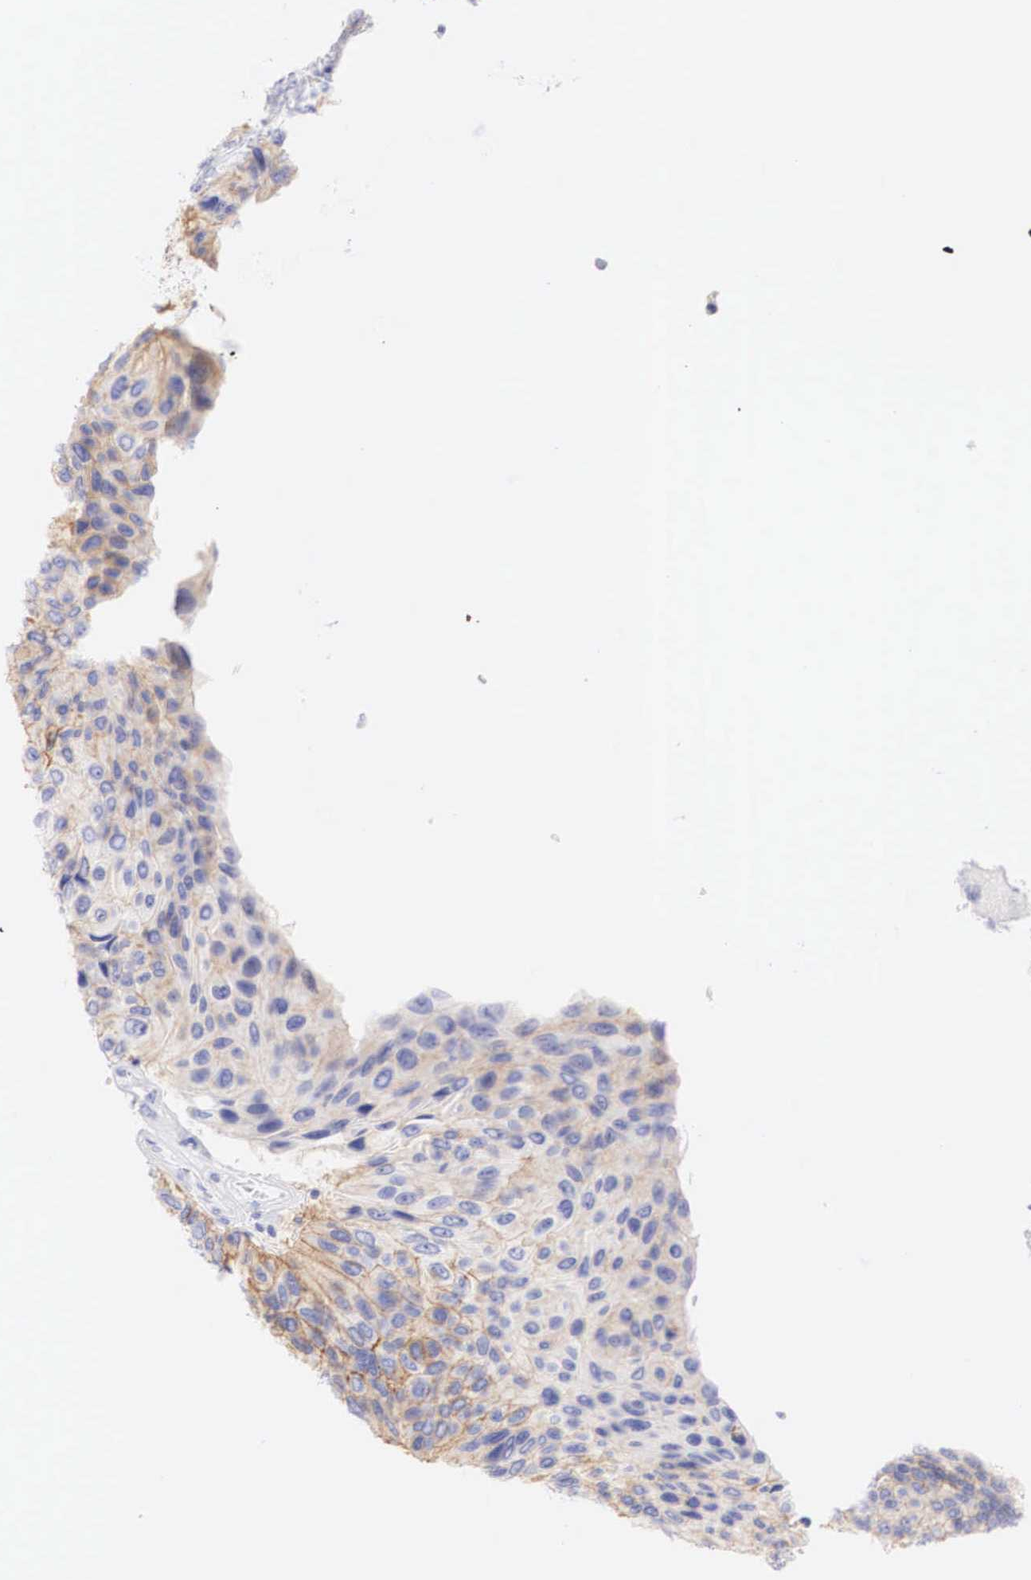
{"staining": {"intensity": "moderate", "quantity": "<25%", "location": "cytoplasmic/membranous"}, "tissue": "urothelial cancer", "cell_type": "Tumor cells", "image_type": "cancer", "snomed": [{"axis": "morphology", "description": "Urothelial carcinoma, High grade"}, {"axis": "topography", "description": "Urinary bladder"}], "caption": "This micrograph demonstrates urothelial carcinoma (high-grade) stained with immunohistochemistry (IHC) to label a protein in brown. The cytoplasmic/membranous of tumor cells show moderate positivity for the protein. Nuclei are counter-stained blue.", "gene": "ERBB2", "patient": {"sex": "male", "age": 66}}